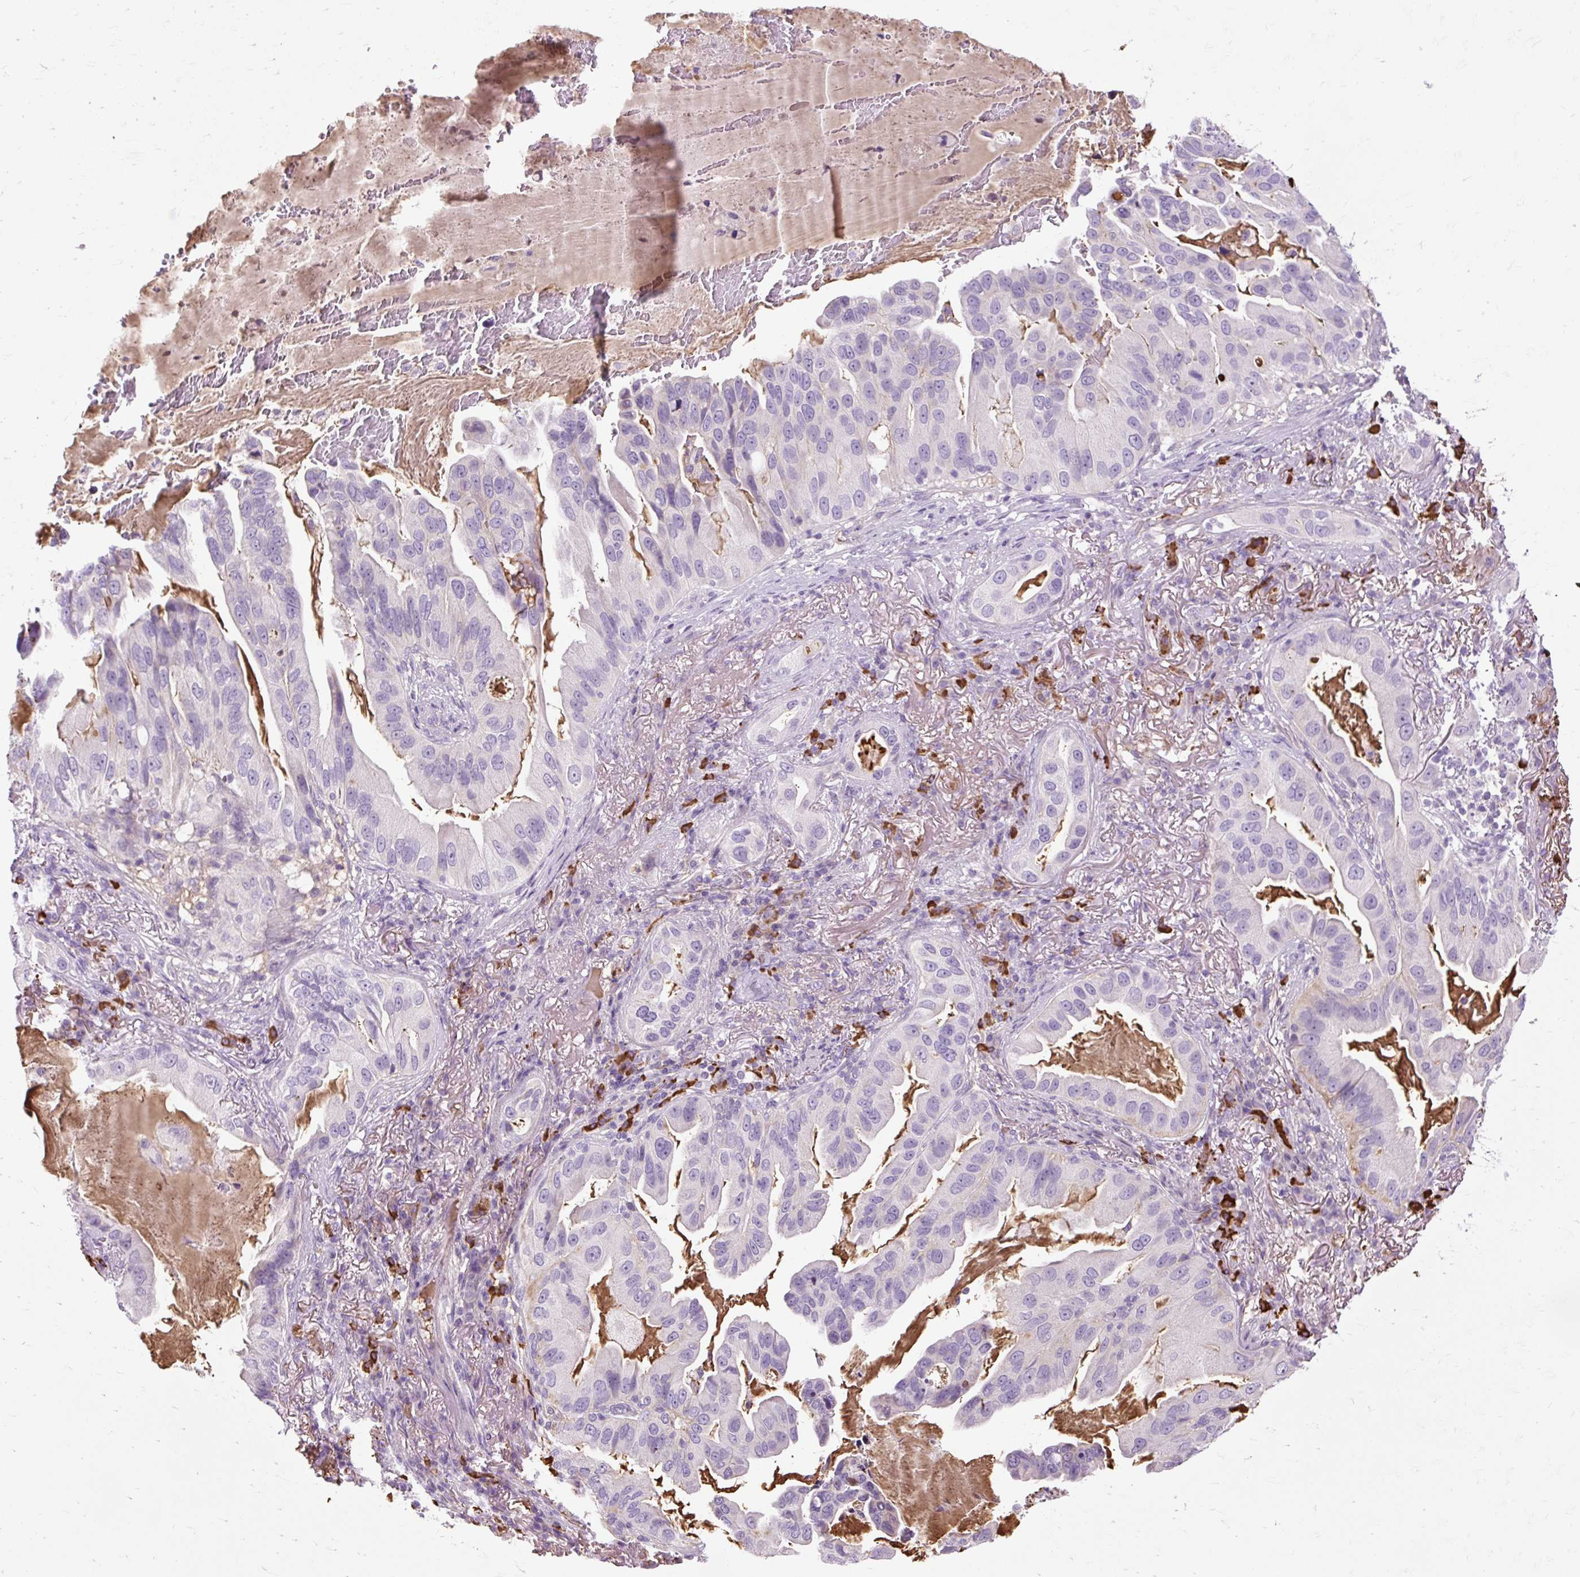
{"staining": {"intensity": "negative", "quantity": "none", "location": "none"}, "tissue": "lung cancer", "cell_type": "Tumor cells", "image_type": "cancer", "snomed": [{"axis": "morphology", "description": "Adenocarcinoma, NOS"}, {"axis": "topography", "description": "Lung"}], "caption": "There is no significant staining in tumor cells of lung cancer (adenocarcinoma).", "gene": "ARRDC2", "patient": {"sex": "female", "age": 69}}